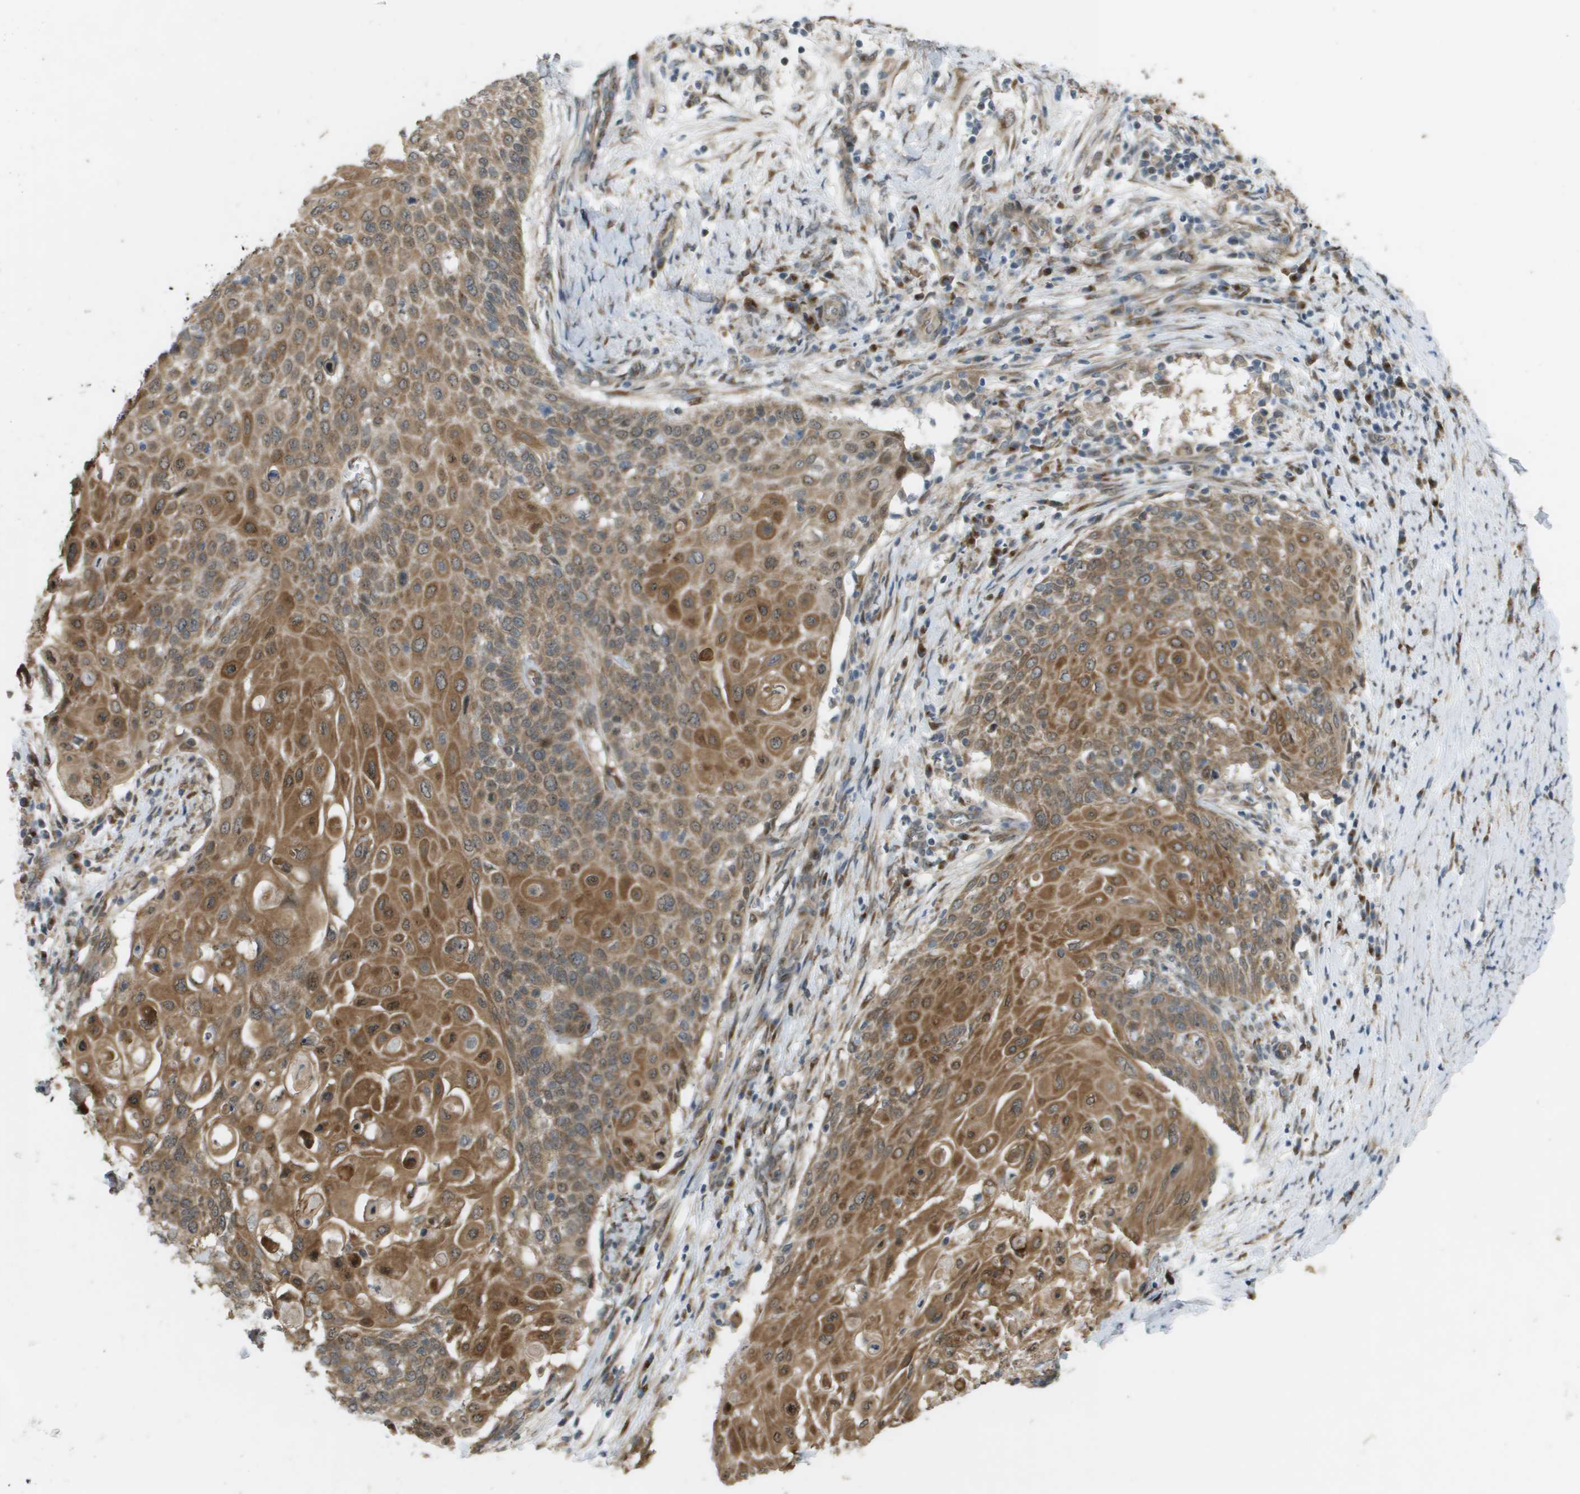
{"staining": {"intensity": "moderate", "quantity": ">75%", "location": "cytoplasmic/membranous"}, "tissue": "cervical cancer", "cell_type": "Tumor cells", "image_type": "cancer", "snomed": [{"axis": "morphology", "description": "Squamous cell carcinoma, NOS"}, {"axis": "topography", "description": "Cervix"}], "caption": "Immunohistochemistry of human squamous cell carcinoma (cervical) shows medium levels of moderate cytoplasmic/membranous expression in about >75% of tumor cells.", "gene": "IFNLR1", "patient": {"sex": "female", "age": 39}}